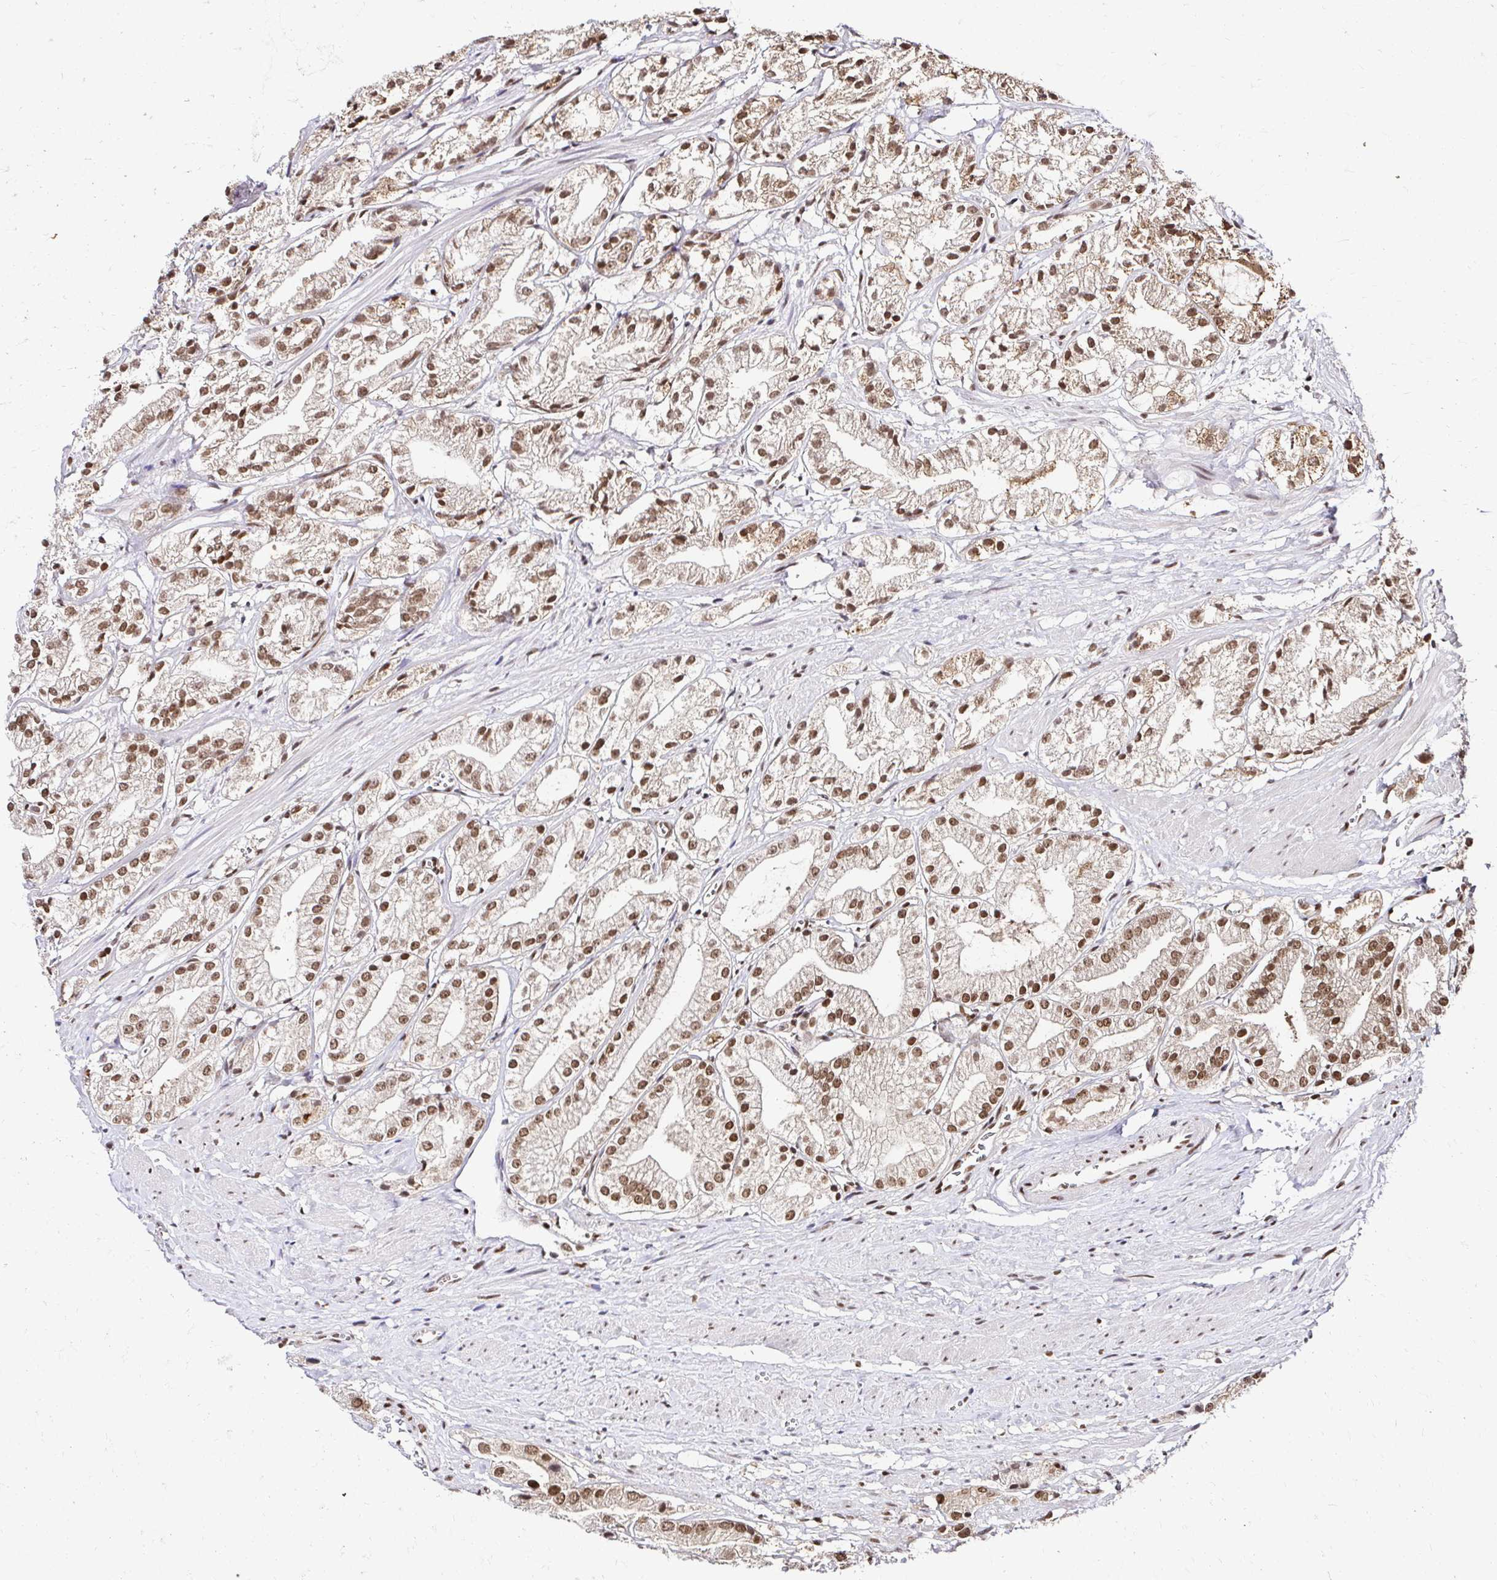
{"staining": {"intensity": "moderate", "quantity": ">75%", "location": "nuclear"}, "tissue": "prostate cancer", "cell_type": "Tumor cells", "image_type": "cancer", "snomed": [{"axis": "morphology", "description": "Adenocarcinoma, Low grade"}, {"axis": "topography", "description": "Prostate"}], "caption": "Protein positivity by immunohistochemistry (IHC) exhibits moderate nuclear positivity in about >75% of tumor cells in prostate cancer. (DAB (3,3'-diaminobenzidine) IHC, brown staining for protein, blue staining for nuclei).", "gene": "GLYR1", "patient": {"sex": "male", "age": 69}}